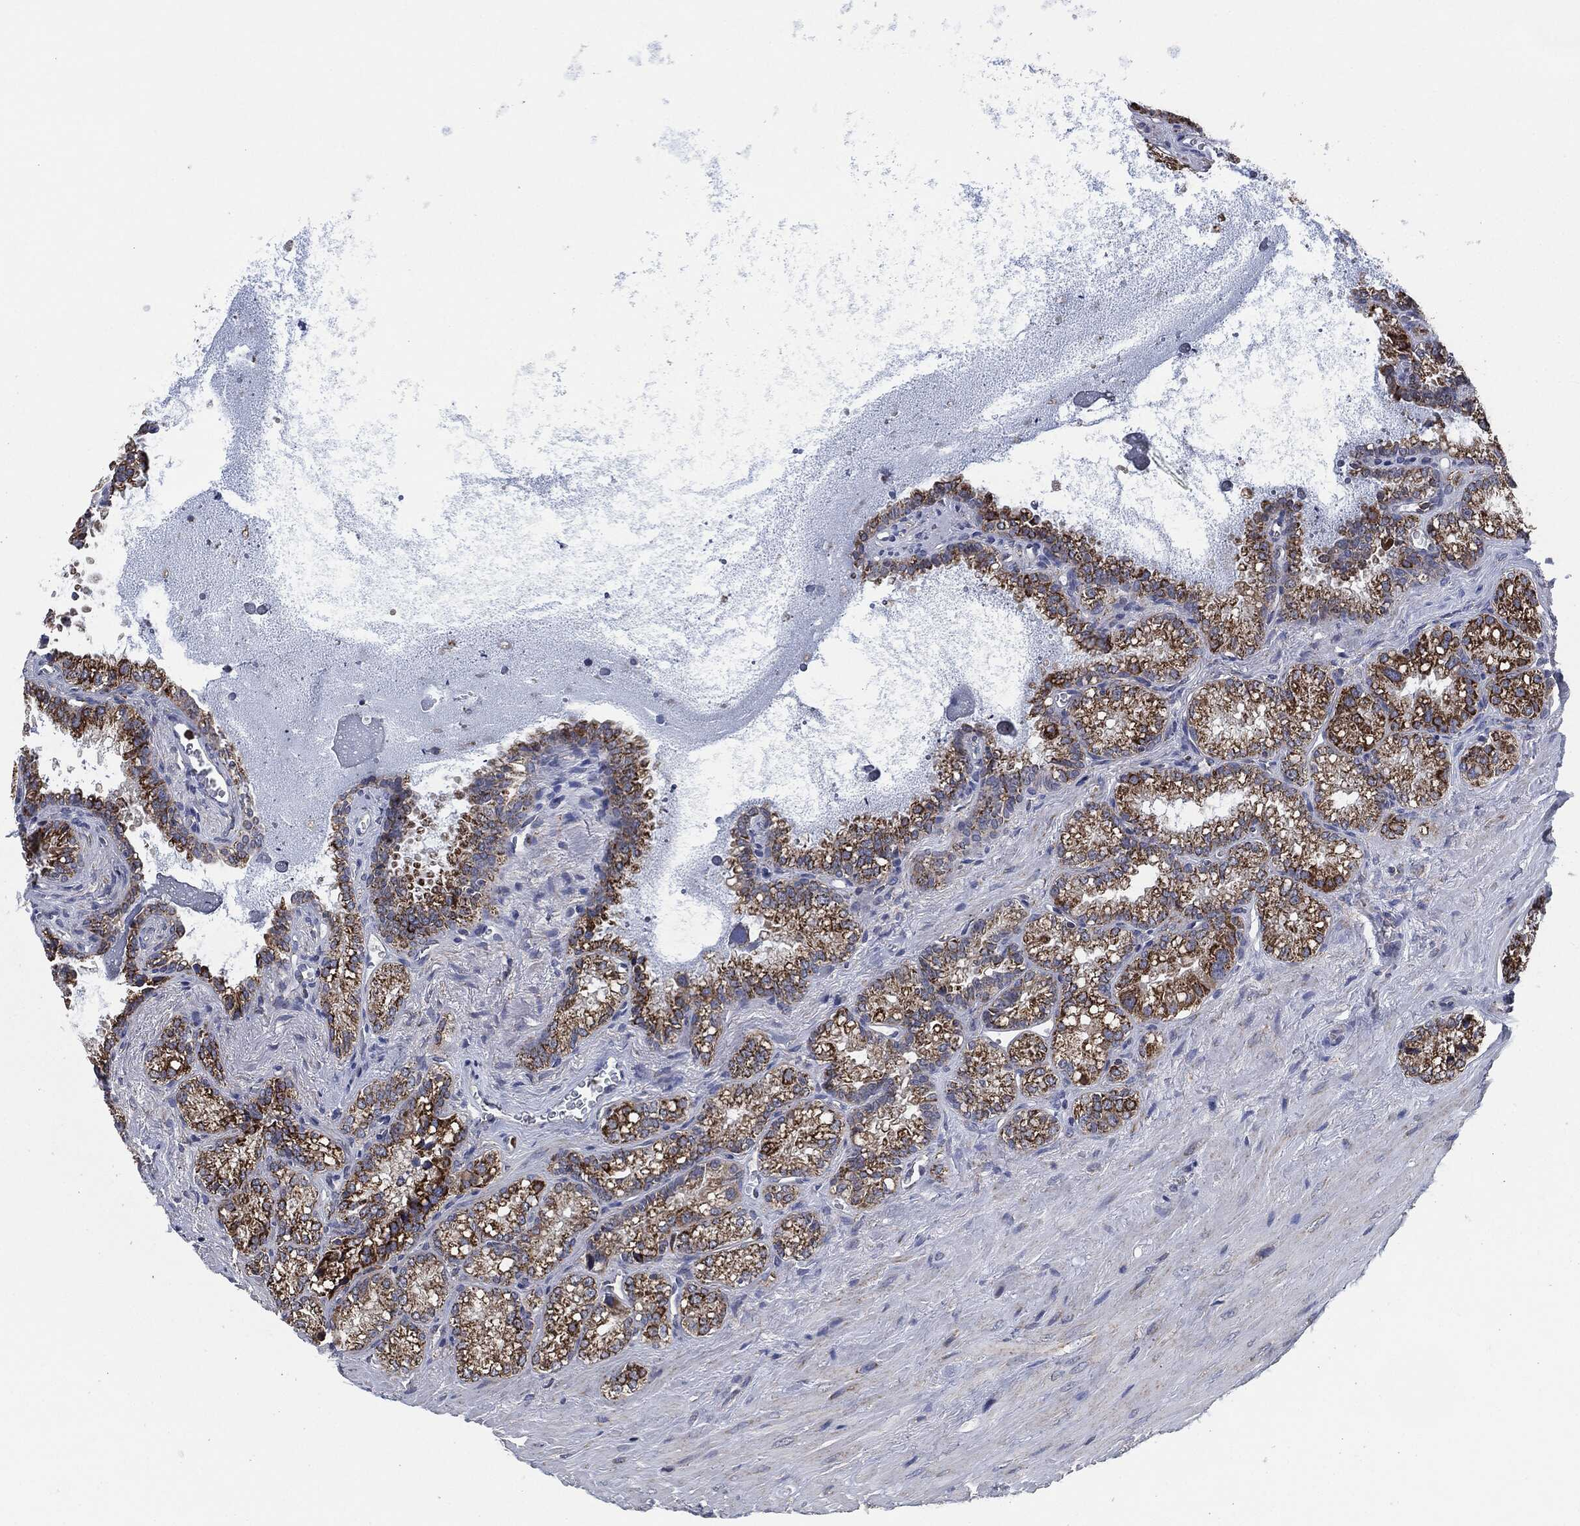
{"staining": {"intensity": "strong", "quantity": "25%-75%", "location": "cytoplasmic/membranous"}, "tissue": "seminal vesicle", "cell_type": "Glandular cells", "image_type": "normal", "snomed": [{"axis": "morphology", "description": "Normal tissue, NOS"}, {"axis": "topography", "description": "Seminal veicle"}], "caption": "Seminal vesicle stained for a protein exhibits strong cytoplasmic/membranous positivity in glandular cells. The staining was performed using DAB, with brown indicating positive protein expression. Nuclei are stained blue with hematoxylin.", "gene": "NDUFV2", "patient": {"sex": "male", "age": 68}}